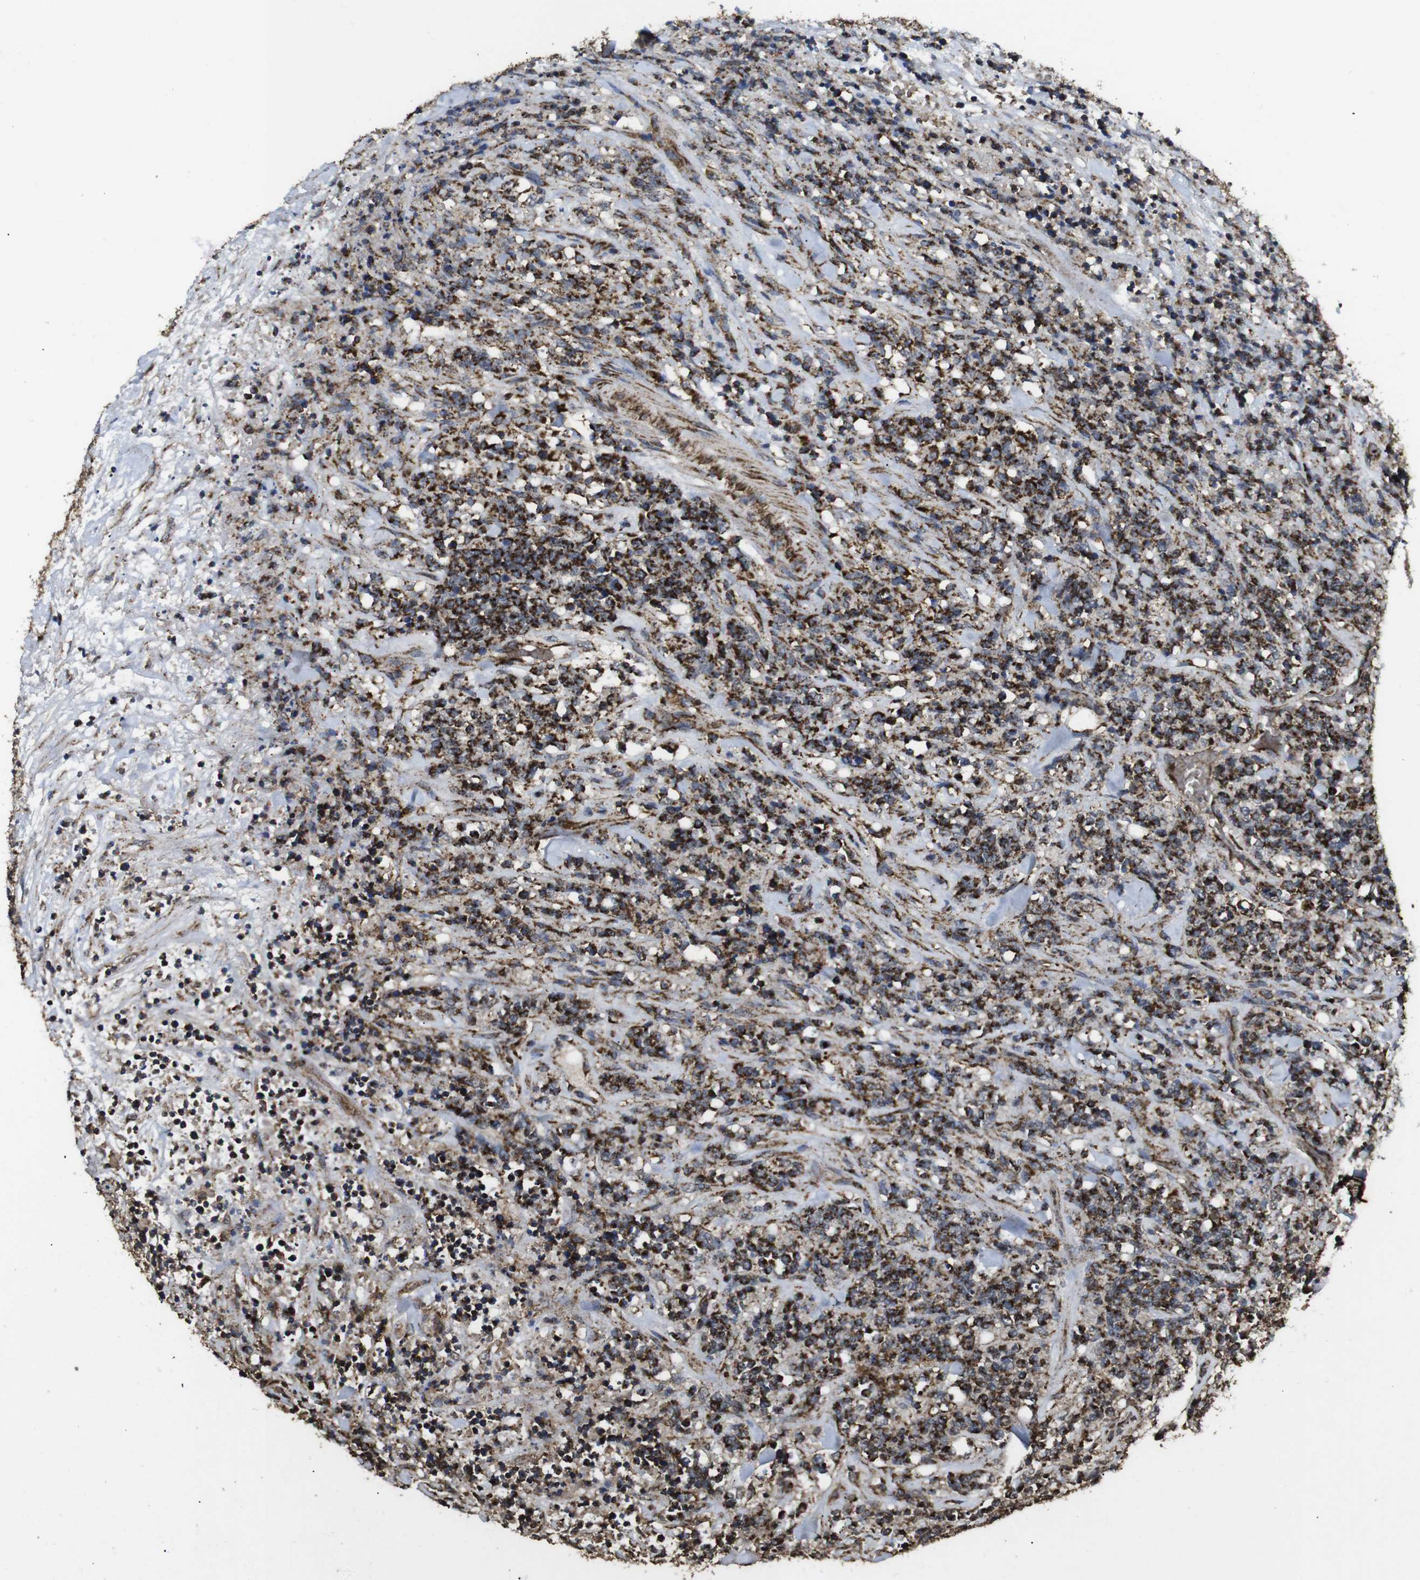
{"staining": {"intensity": "strong", "quantity": ">75%", "location": "cytoplasmic/membranous"}, "tissue": "lymphoma", "cell_type": "Tumor cells", "image_type": "cancer", "snomed": [{"axis": "morphology", "description": "Malignant lymphoma, non-Hodgkin's type, High grade"}, {"axis": "topography", "description": "Soft tissue"}], "caption": "This image exhibits immunohistochemistry (IHC) staining of human lymphoma, with high strong cytoplasmic/membranous expression in approximately >75% of tumor cells.", "gene": "ATP5F1A", "patient": {"sex": "male", "age": 18}}